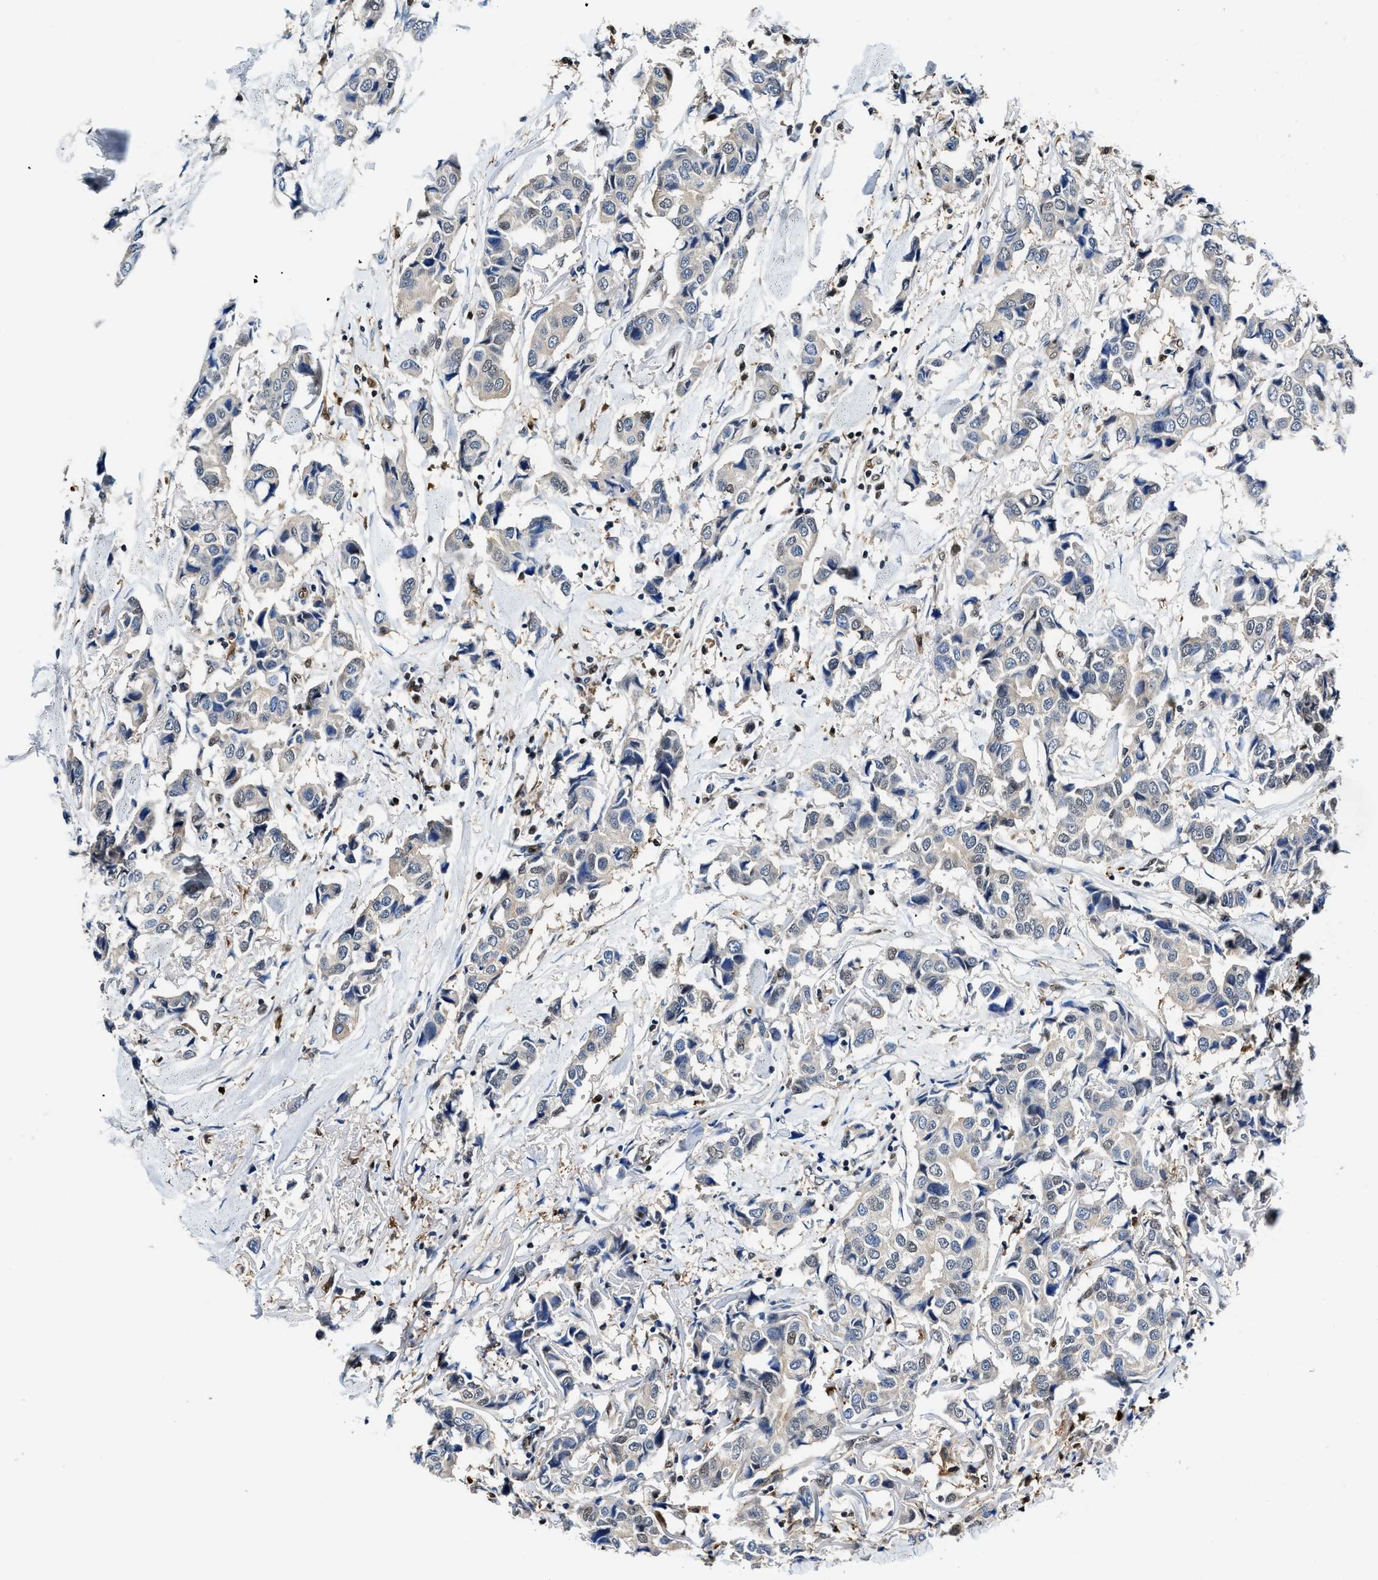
{"staining": {"intensity": "weak", "quantity": "<25%", "location": "nuclear"}, "tissue": "breast cancer", "cell_type": "Tumor cells", "image_type": "cancer", "snomed": [{"axis": "morphology", "description": "Duct carcinoma"}, {"axis": "topography", "description": "Breast"}], "caption": "Micrograph shows no significant protein positivity in tumor cells of infiltrating ductal carcinoma (breast).", "gene": "LTA4H", "patient": {"sex": "female", "age": 80}}